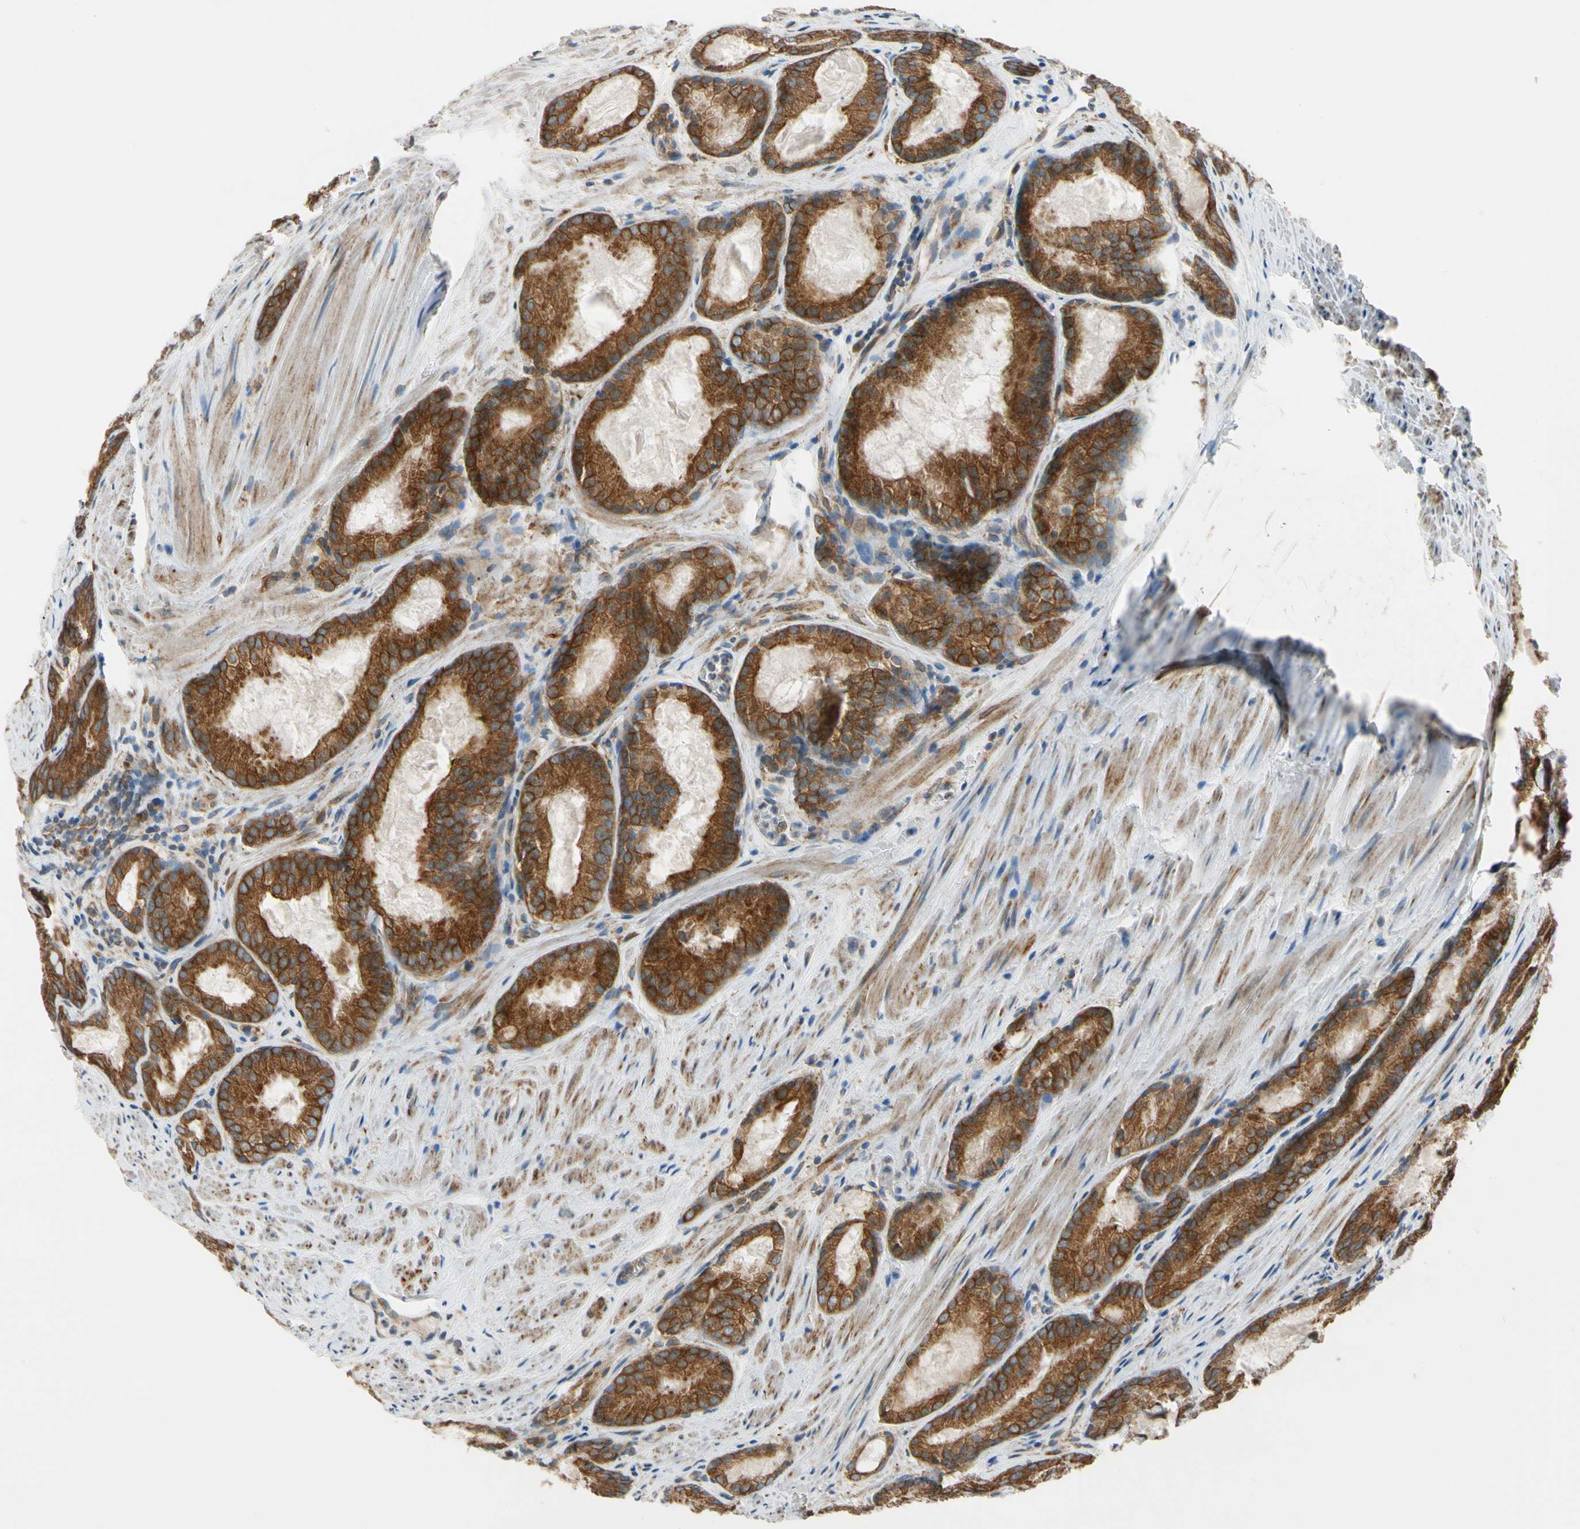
{"staining": {"intensity": "strong", "quantity": ">75%", "location": "cytoplasmic/membranous"}, "tissue": "prostate cancer", "cell_type": "Tumor cells", "image_type": "cancer", "snomed": [{"axis": "morphology", "description": "Adenocarcinoma, Low grade"}, {"axis": "topography", "description": "Prostate"}], "caption": "An image of low-grade adenocarcinoma (prostate) stained for a protein exhibits strong cytoplasmic/membranous brown staining in tumor cells.", "gene": "CLCC1", "patient": {"sex": "male", "age": 64}}